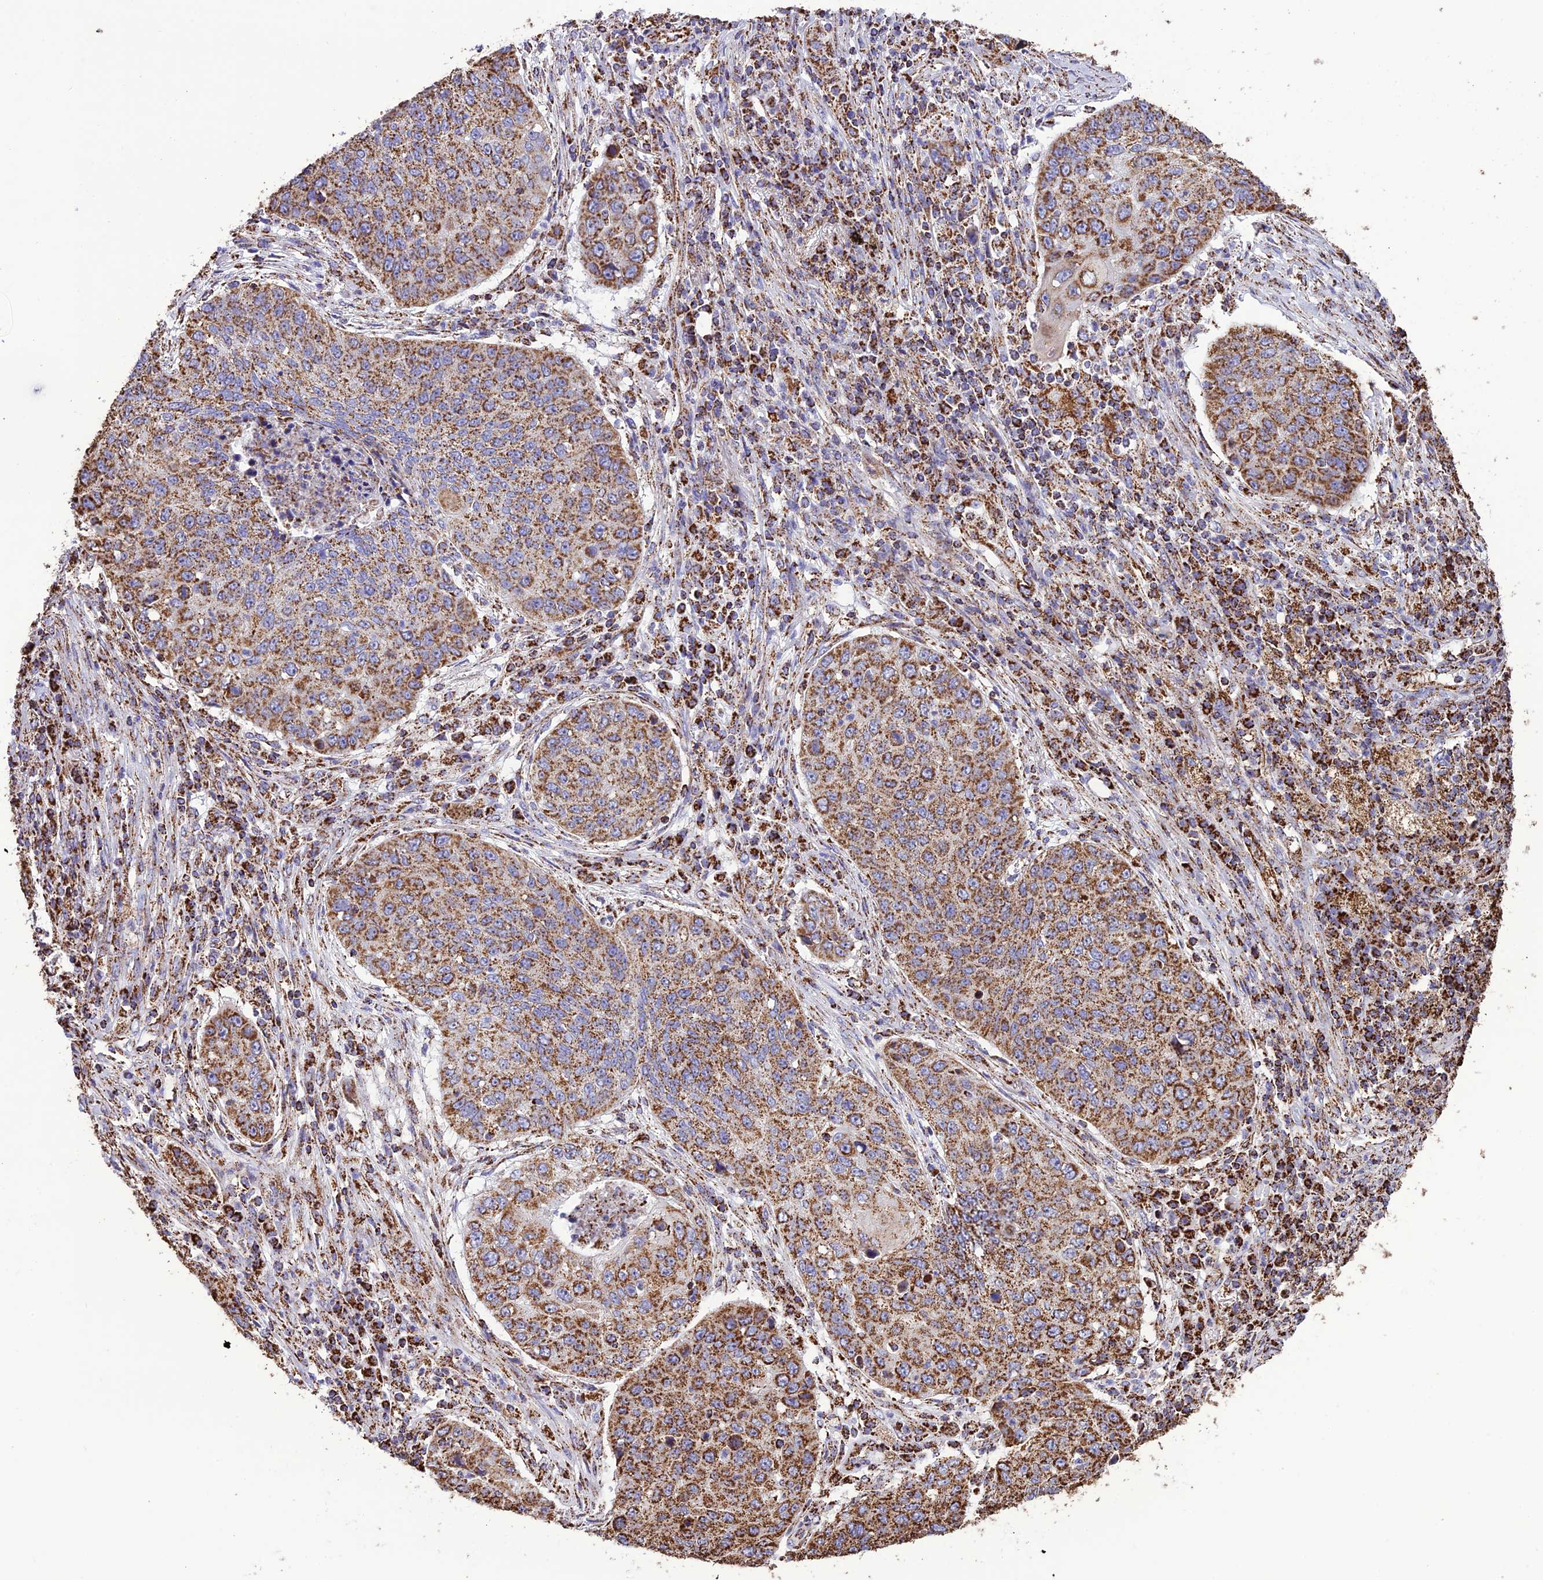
{"staining": {"intensity": "moderate", "quantity": ">75%", "location": "cytoplasmic/membranous"}, "tissue": "lung cancer", "cell_type": "Tumor cells", "image_type": "cancer", "snomed": [{"axis": "morphology", "description": "Squamous cell carcinoma, NOS"}, {"axis": "topography", "description": "Lung"}], "caption": "Human squamous cell carcinoma (lung) stained with a protein marker reveals moderate staining in tumor cells.", "gene": "NDUFAF1", "patient": {"sex": "female", "age": 63}}